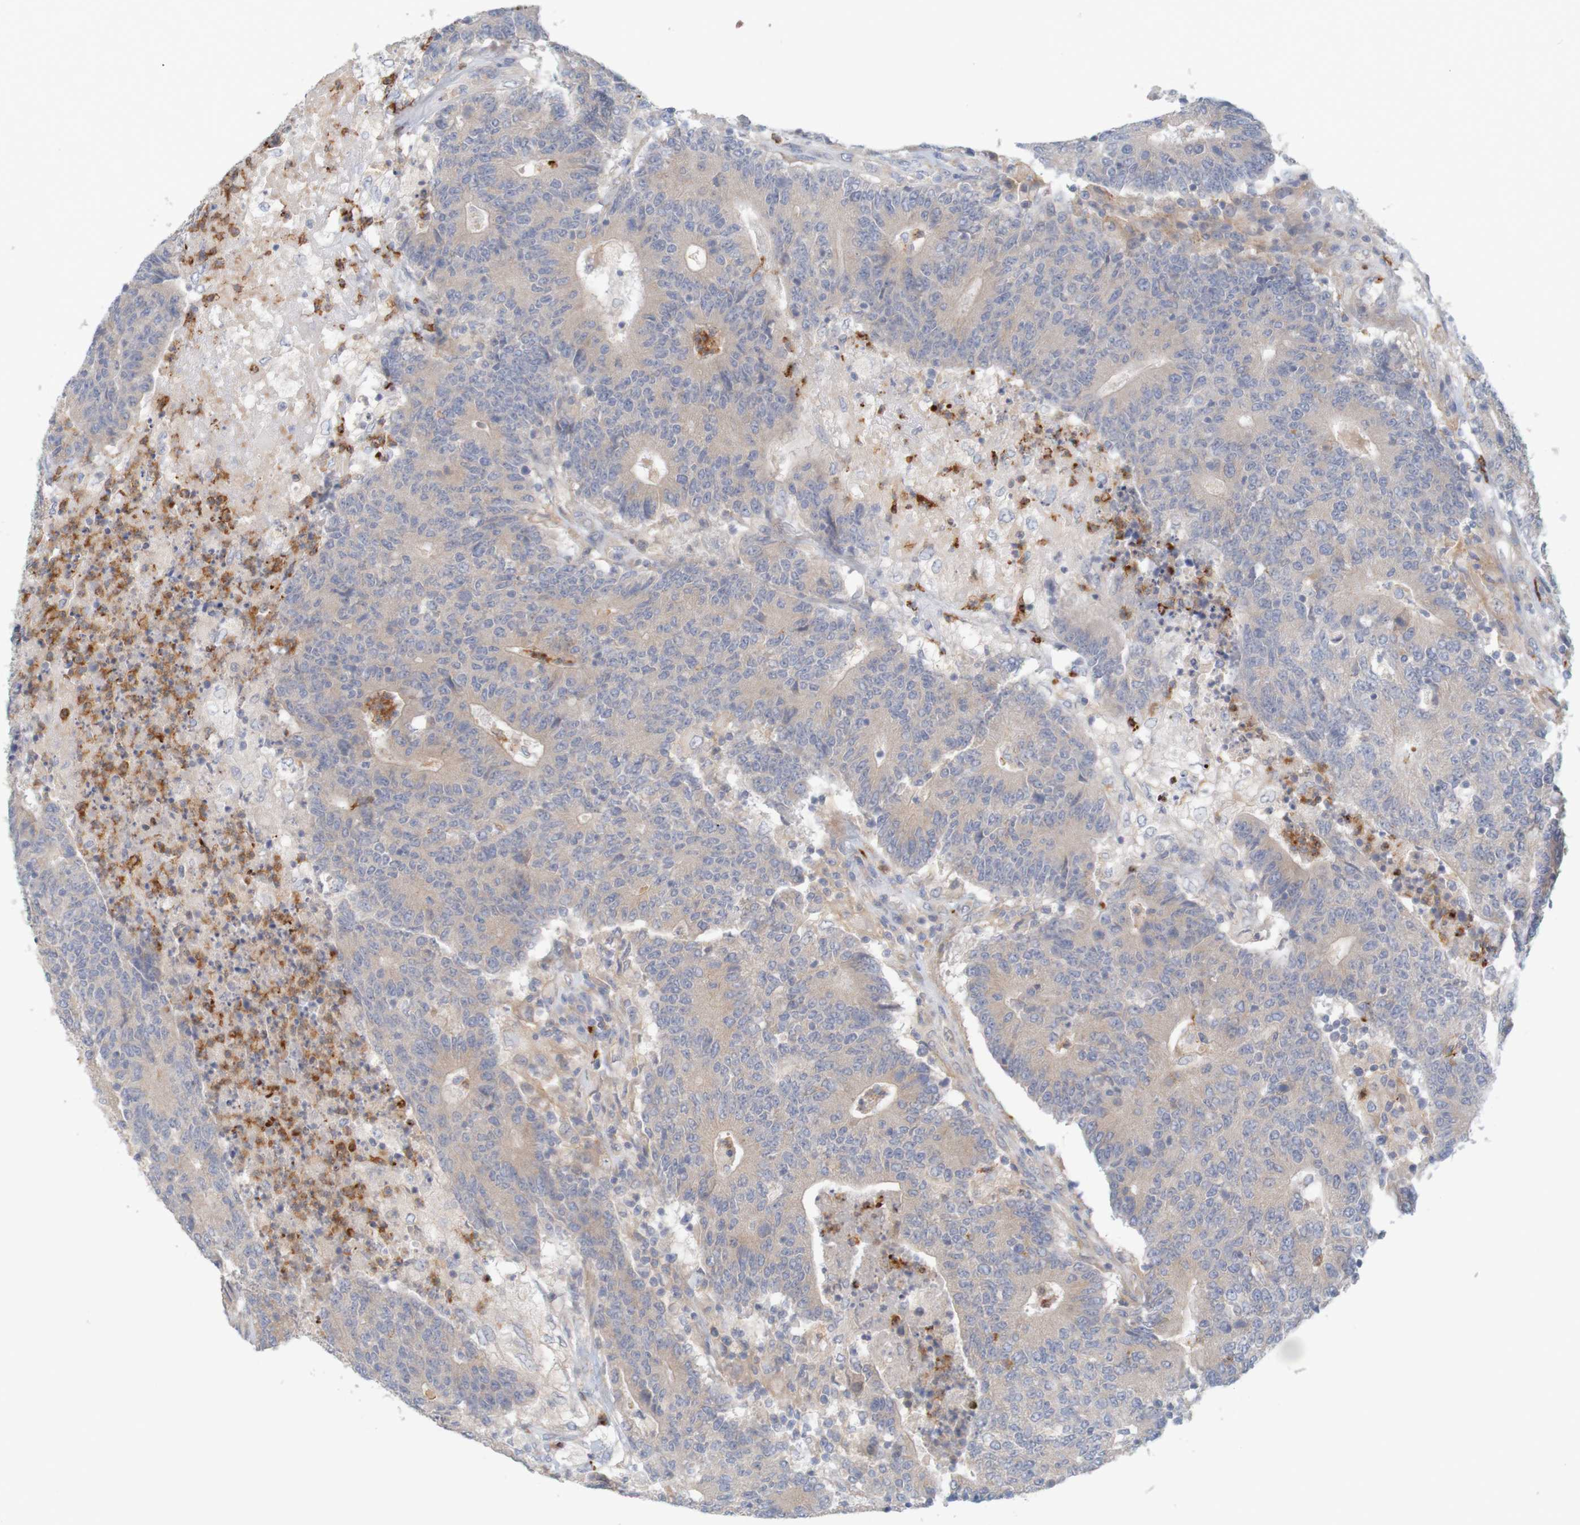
{"staining": {"intensity": "weak", "quantity": ">75%", "location": "cytoplasmic/membranous"}, "tissue": "colorectal cancer", "cell_type": "Tumor cells", "image_type": "cancer", "snomed": [{"axis": "morphology", "description": "Normal tissue, NOS"}, {"axis": "morphology", "description": "Adenocarcinoma, NOS"}, {"axis": "topography", "description": "Colon"}], "caption": "Human colorectal cancer (adenocarcinoma) stained with a brown dye shows weak cytoplasmic/membranous positive positivity in approximately >75% of tumor cells.", "gene": "KRT23", "patient": {"sex": "female", "age": 75}}